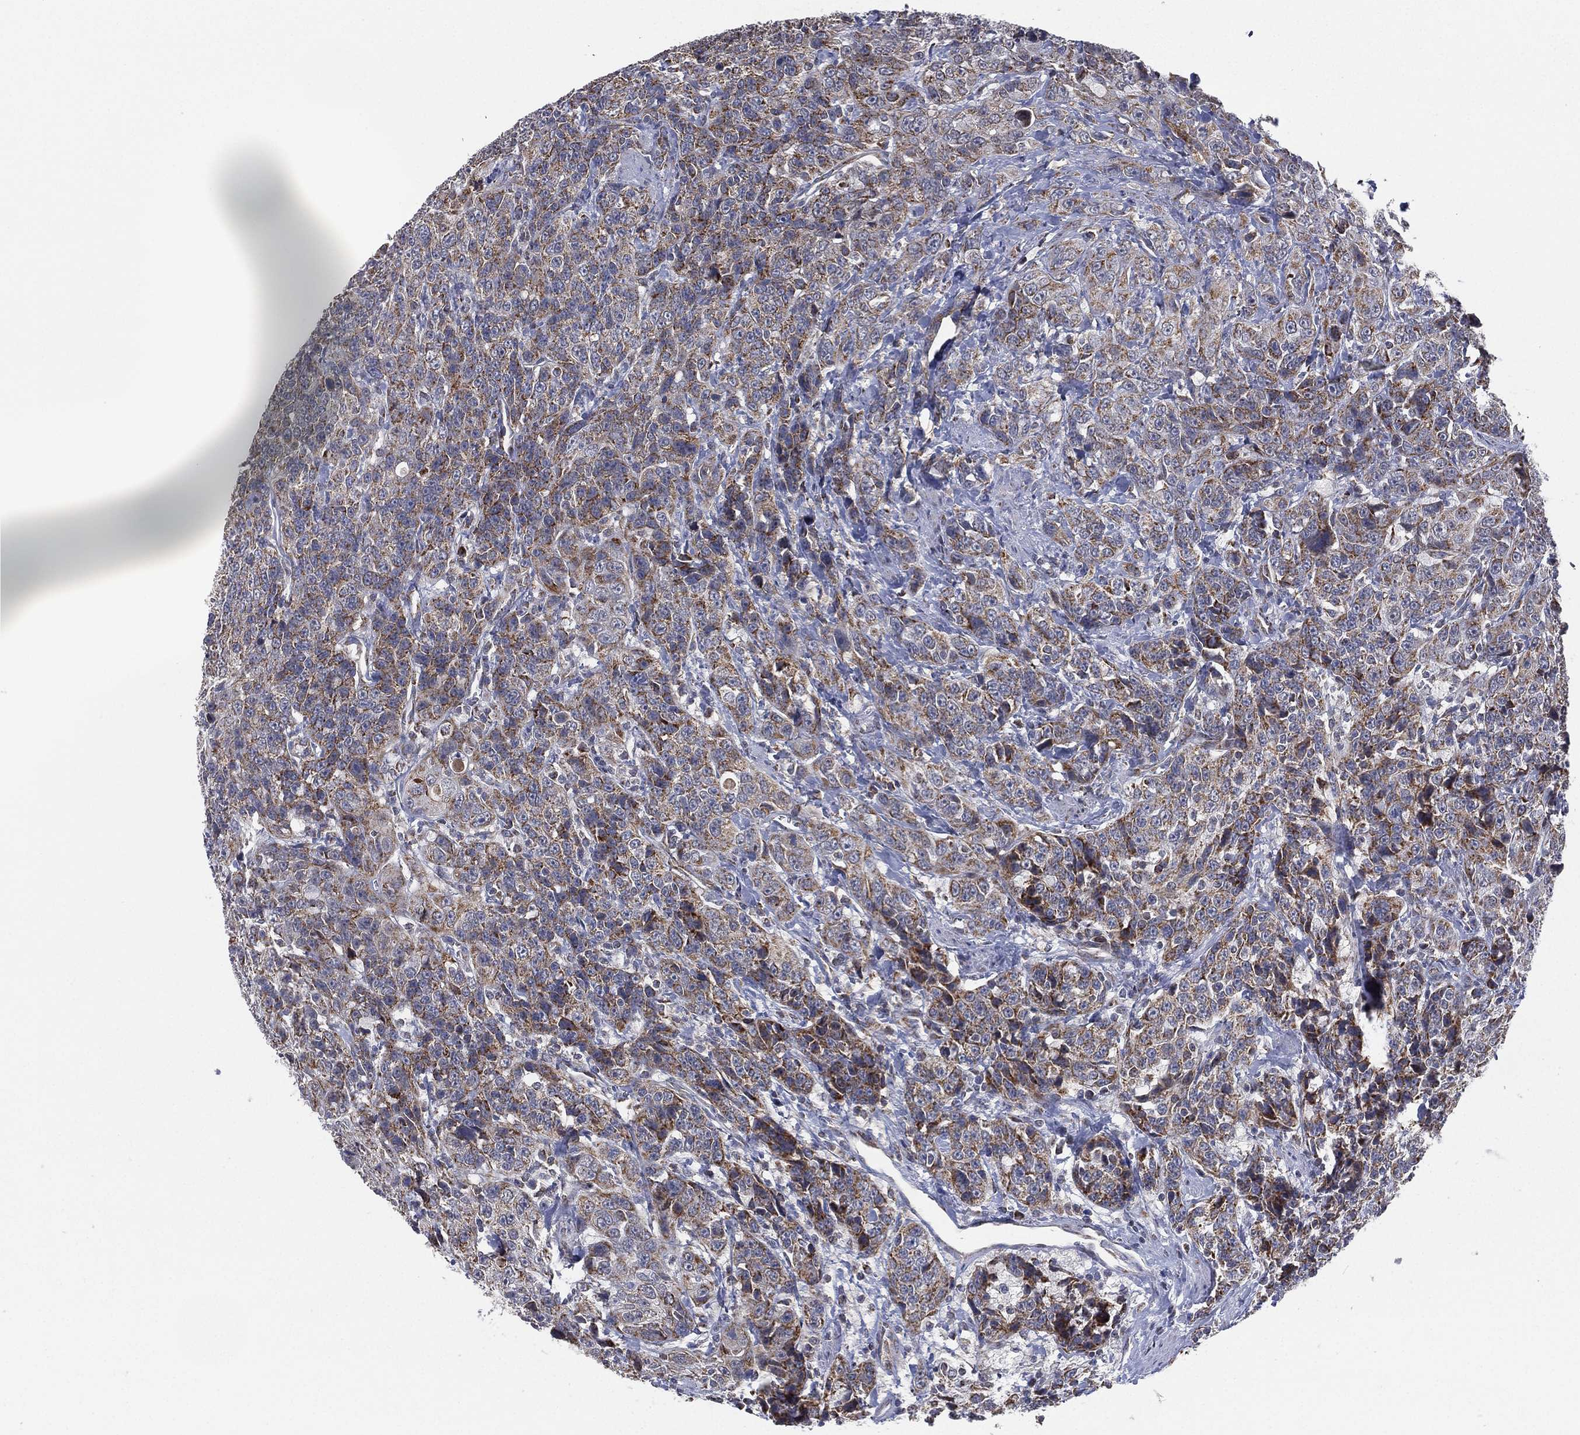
{"staining": {"intensity": "moderate", "quantity": "25%-75%", "location": "cytoplasmic/membranous"}, "tissue": "urothelial cancer", "cell_type": "Tumor cells", "image_type": "cancer", "snomed": [{"axis": "morphology", "description": "Urothelial carcinoma, NOS"}, {"axis": "morphology", "description": "Urothelial carcinoma, High grade"}, {"axis": "topography", "description": "Urinary bladder"}], "caption": "Human transitional cell carcinoma stained with a brown dye exhibits moderate cytoplasmic/membranous positive expression in about 25%-75% of tumor cells.", "gene": "PSMG4", "patient": {"sex": "female", "age": 73}}